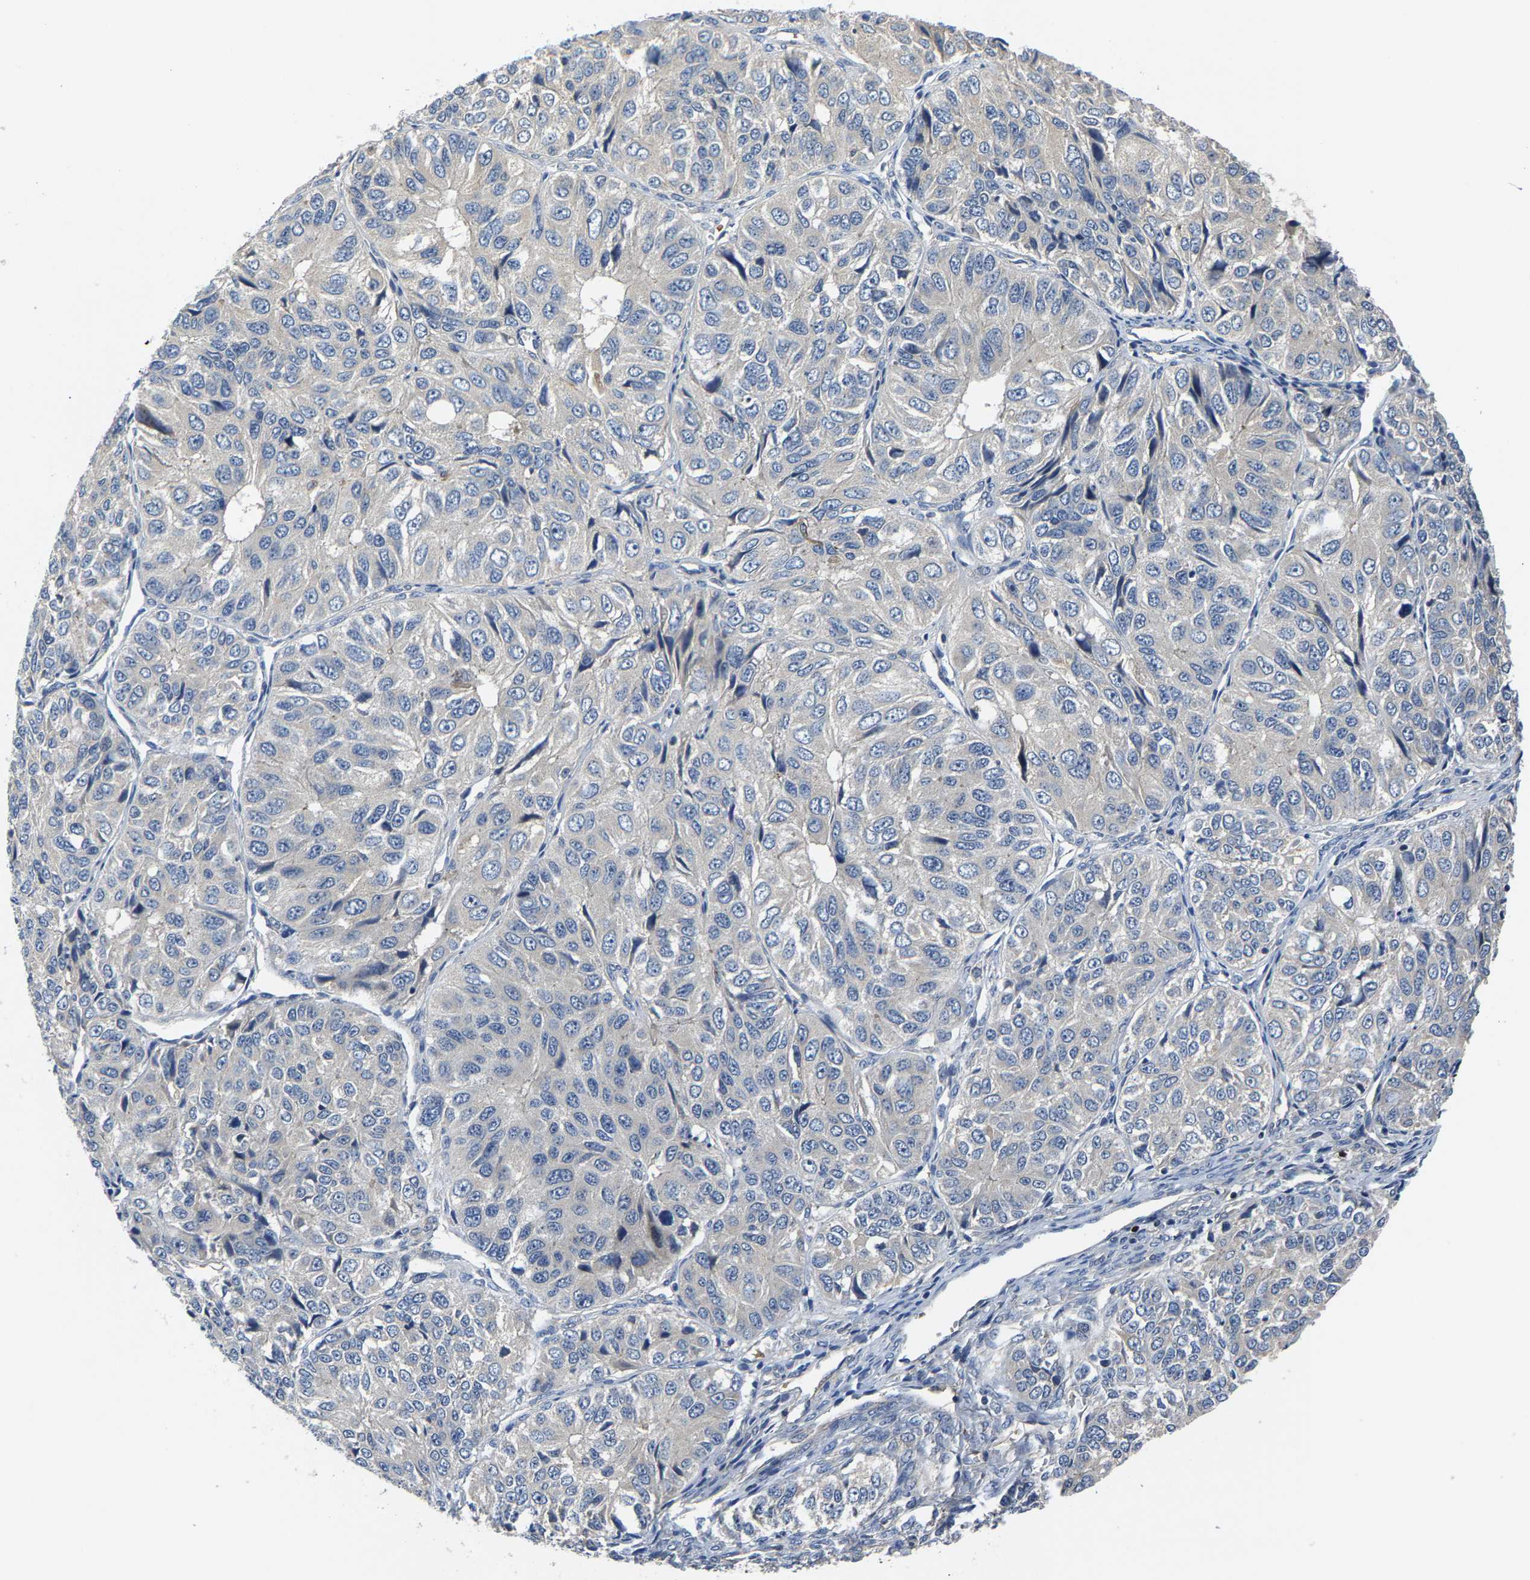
{"staining": {"intensity": "negative", "quantity": "none", "location": "none"}, "tissue": "ovarian cancer", "cell_type": "Tumor cells", "image_type": "cancer", "snomed": [{"axis": "morphology", "description": "Carcinoma, endometroid"}, {"axis": "topography", "description": "Ovary"}], "caption": "An immunohistochemistry (IHC) photomicrograph of ovarian cancer (endometroid carcinoma) is shown. There is no staining in tumor cells of ovarian cancer (endometroid carcinoma).", "gene": "AGBL3", "patient": {"sex": "female", "age": 51}}